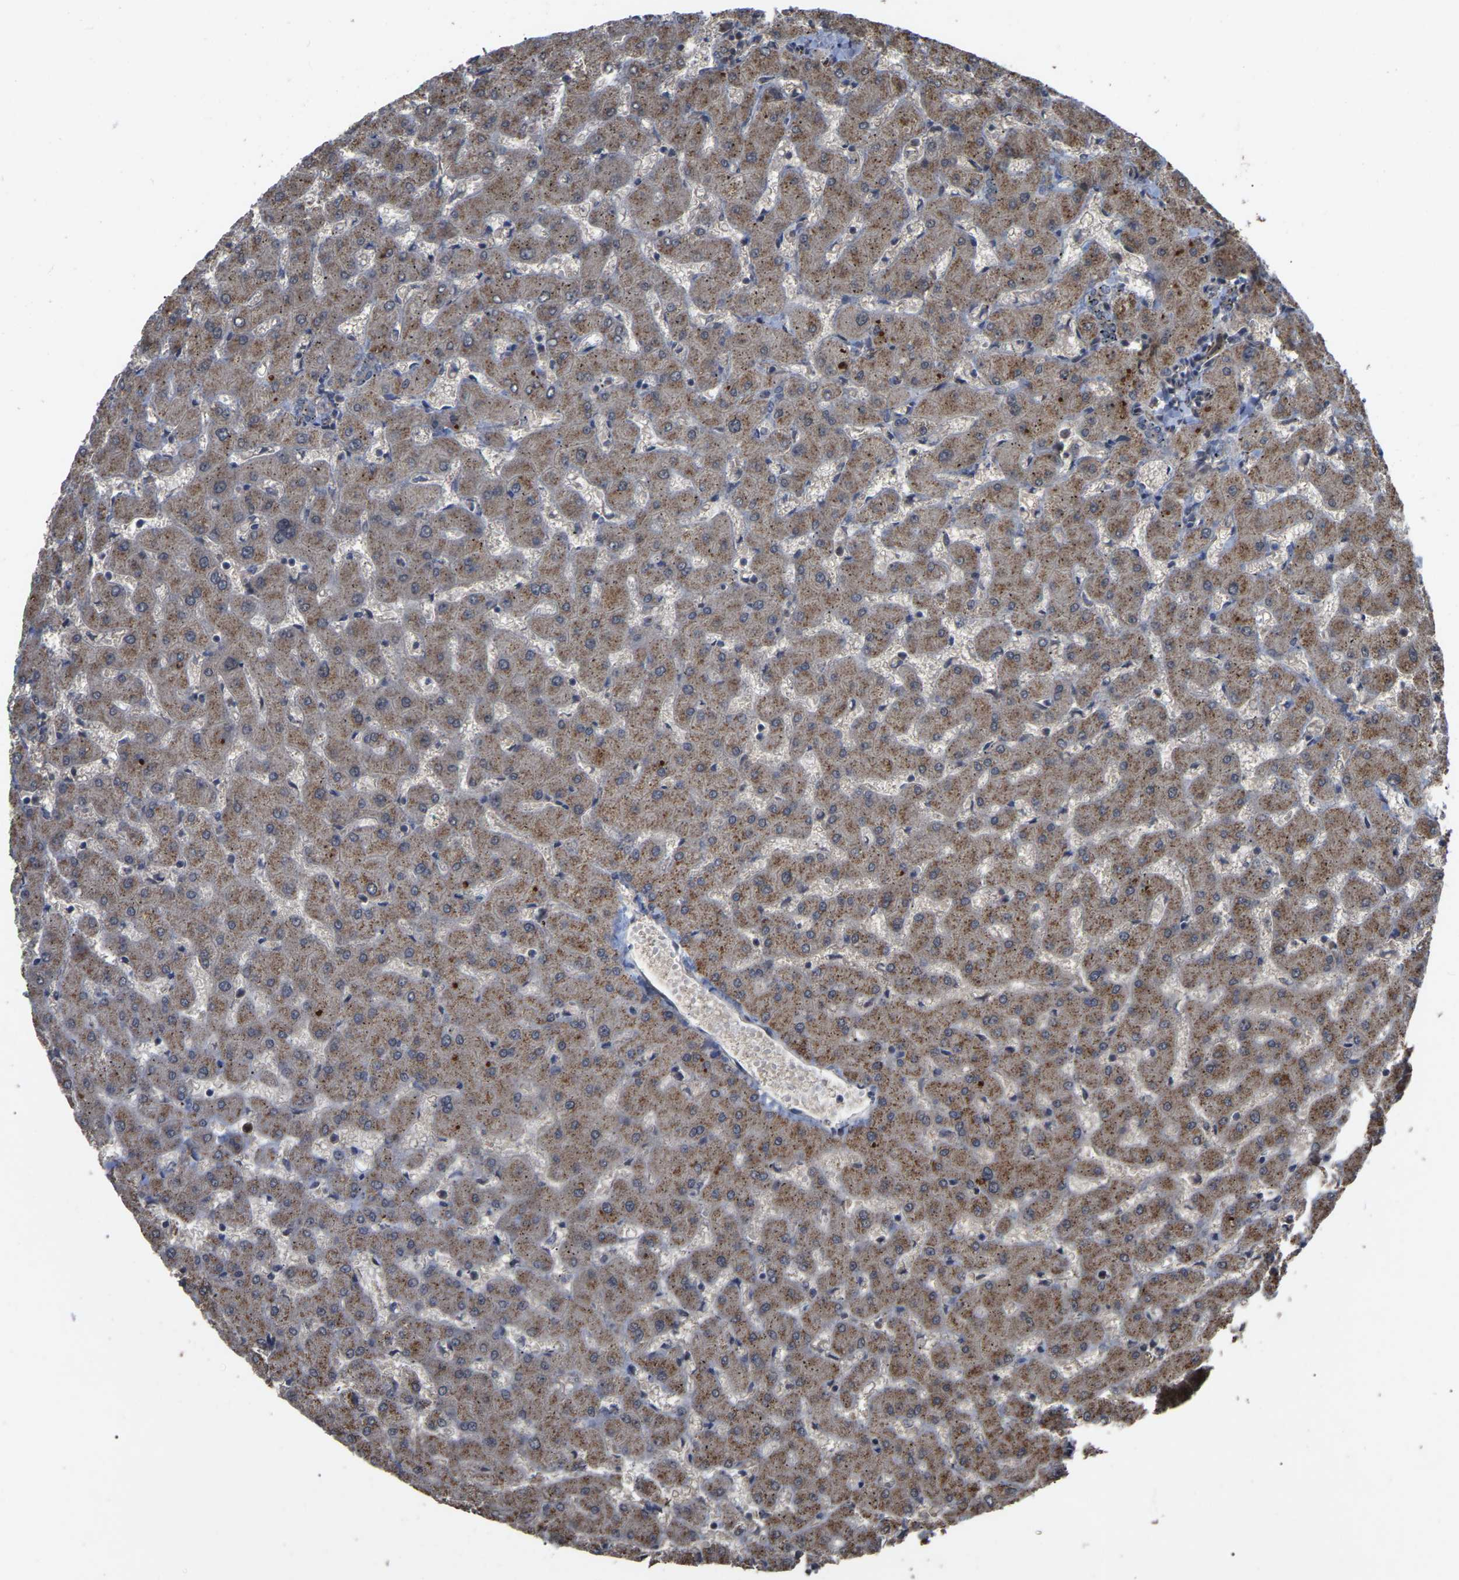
{"staining": {"intensity": "weak", "quantity": ">75%", "location": "cytoplasmic/membranous"}, "tissue": "liver", "cell_type": "Cholangiocytes", "image_type": "normal", "snomed": [{"axis": "morphology", "description": "Normal tissue, NOS"}, {"axis": "topography", "description": "Liver"}], "caption": "The image demonstrates staining of unremarkable liver, revealing weak cytoplasmic/membranous protein positivity (brown color) within cholangiocytes. (Stains: DAB (3,3'-diaminobenzidine) in brown, nuclei in blue, Microscopy: brightfield microscopy at high magnification).", "gene": "FAM161B", "patient": {"sex": "female", "age": 63}}